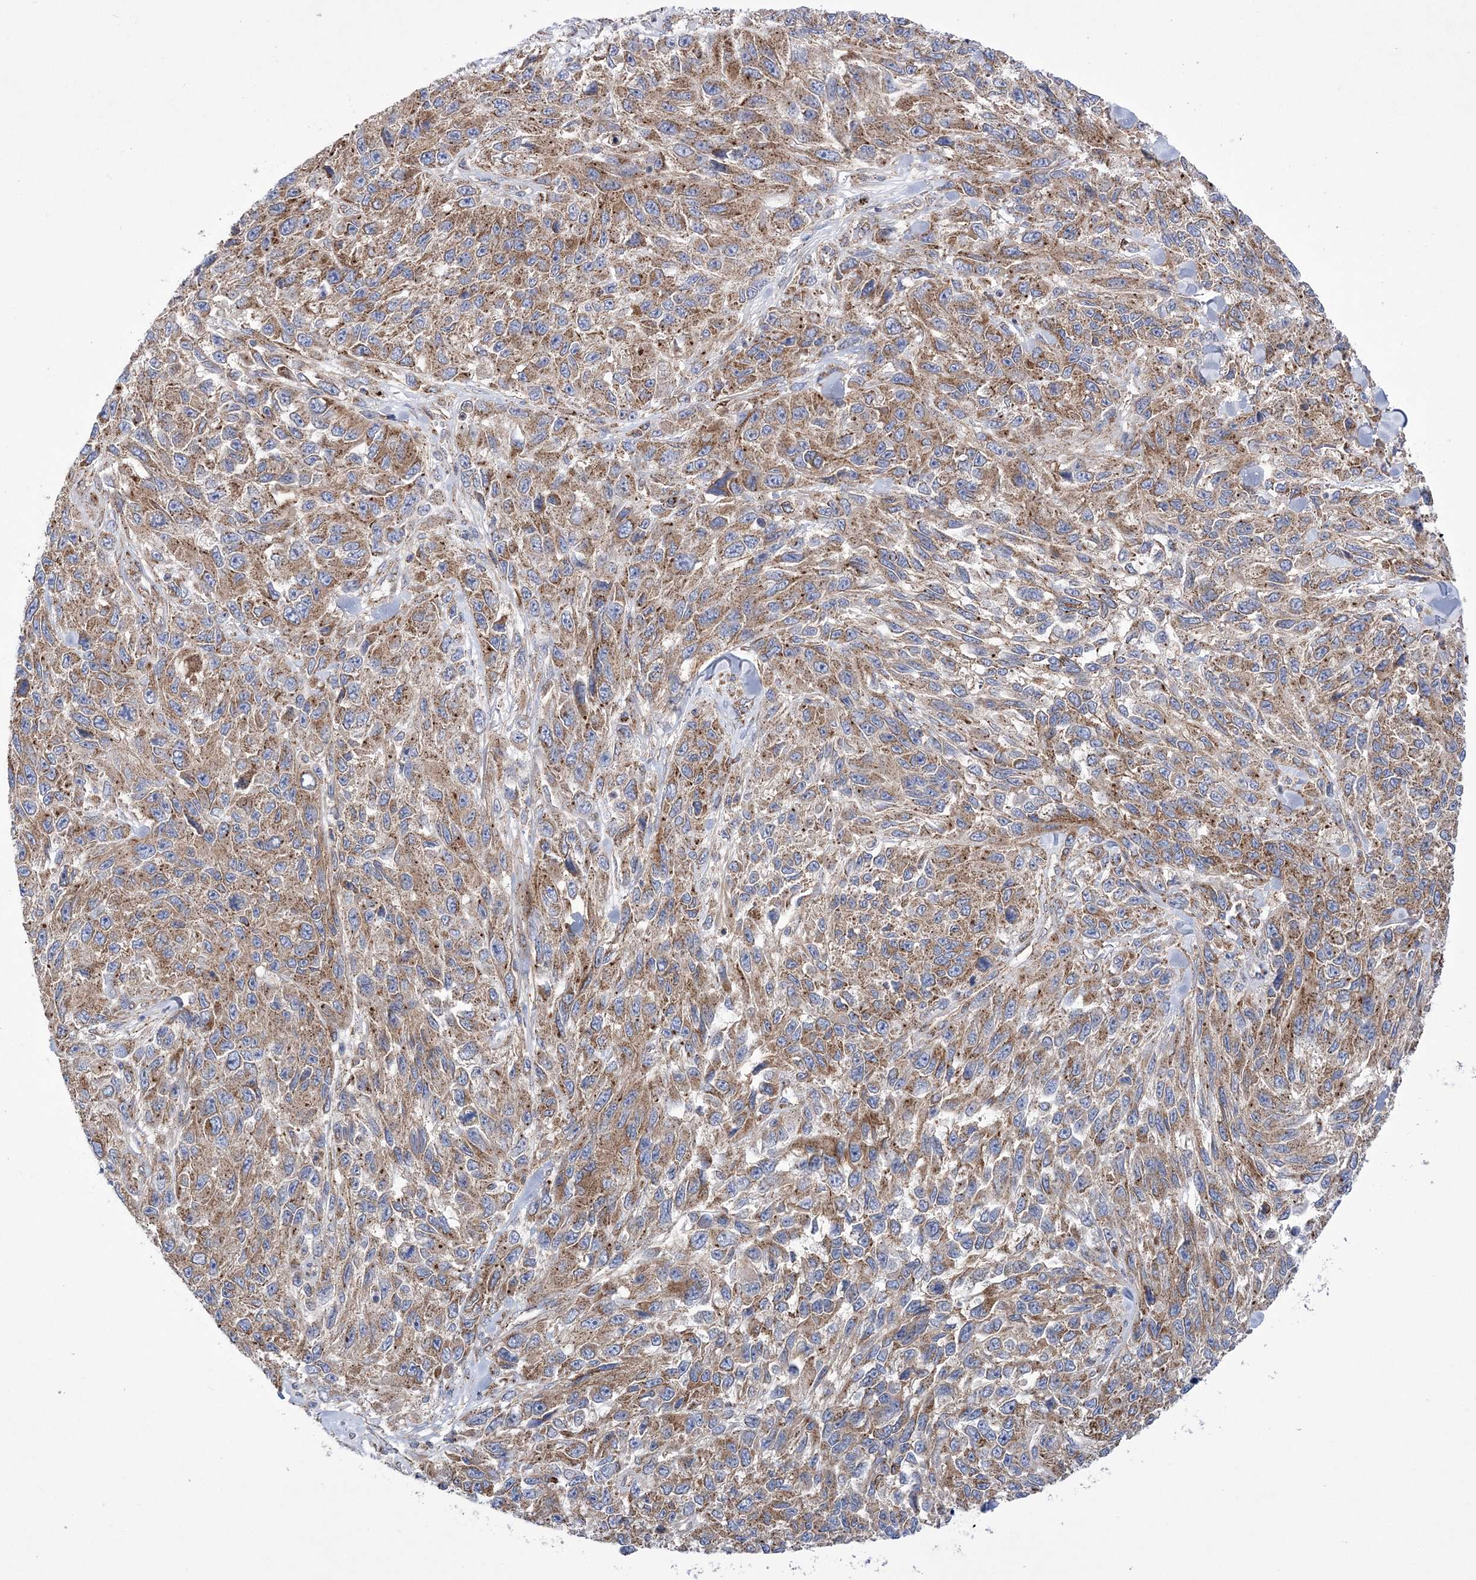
{"staining": {"intensity": "moderate", "quantity": ">75%", "location": "cytoplasmic/membranous"}, "tissue": "melanoma", "cell_type": "Tumor cells", "image_type": "cancer", "snomed": [{"axis": "morphology", "description": "Malignant melanoma, NOS"}, {"axis": "topography", "description": "Skin"}], "caption": "Immunohistochemistry (IHC) (DAB (3,3'-diaminobenzidine)) staining of malignant melanoma displays moderate cytoplasmic/membranous protein staining in about >75% of tumor cells. The protein of interest is stained brown, and the nuclei are stained in blue (DAB IHC with brightfield microscopy, high magnification).", "gene": "COPB2", "patient": {"sex": "female", "age": 96}}